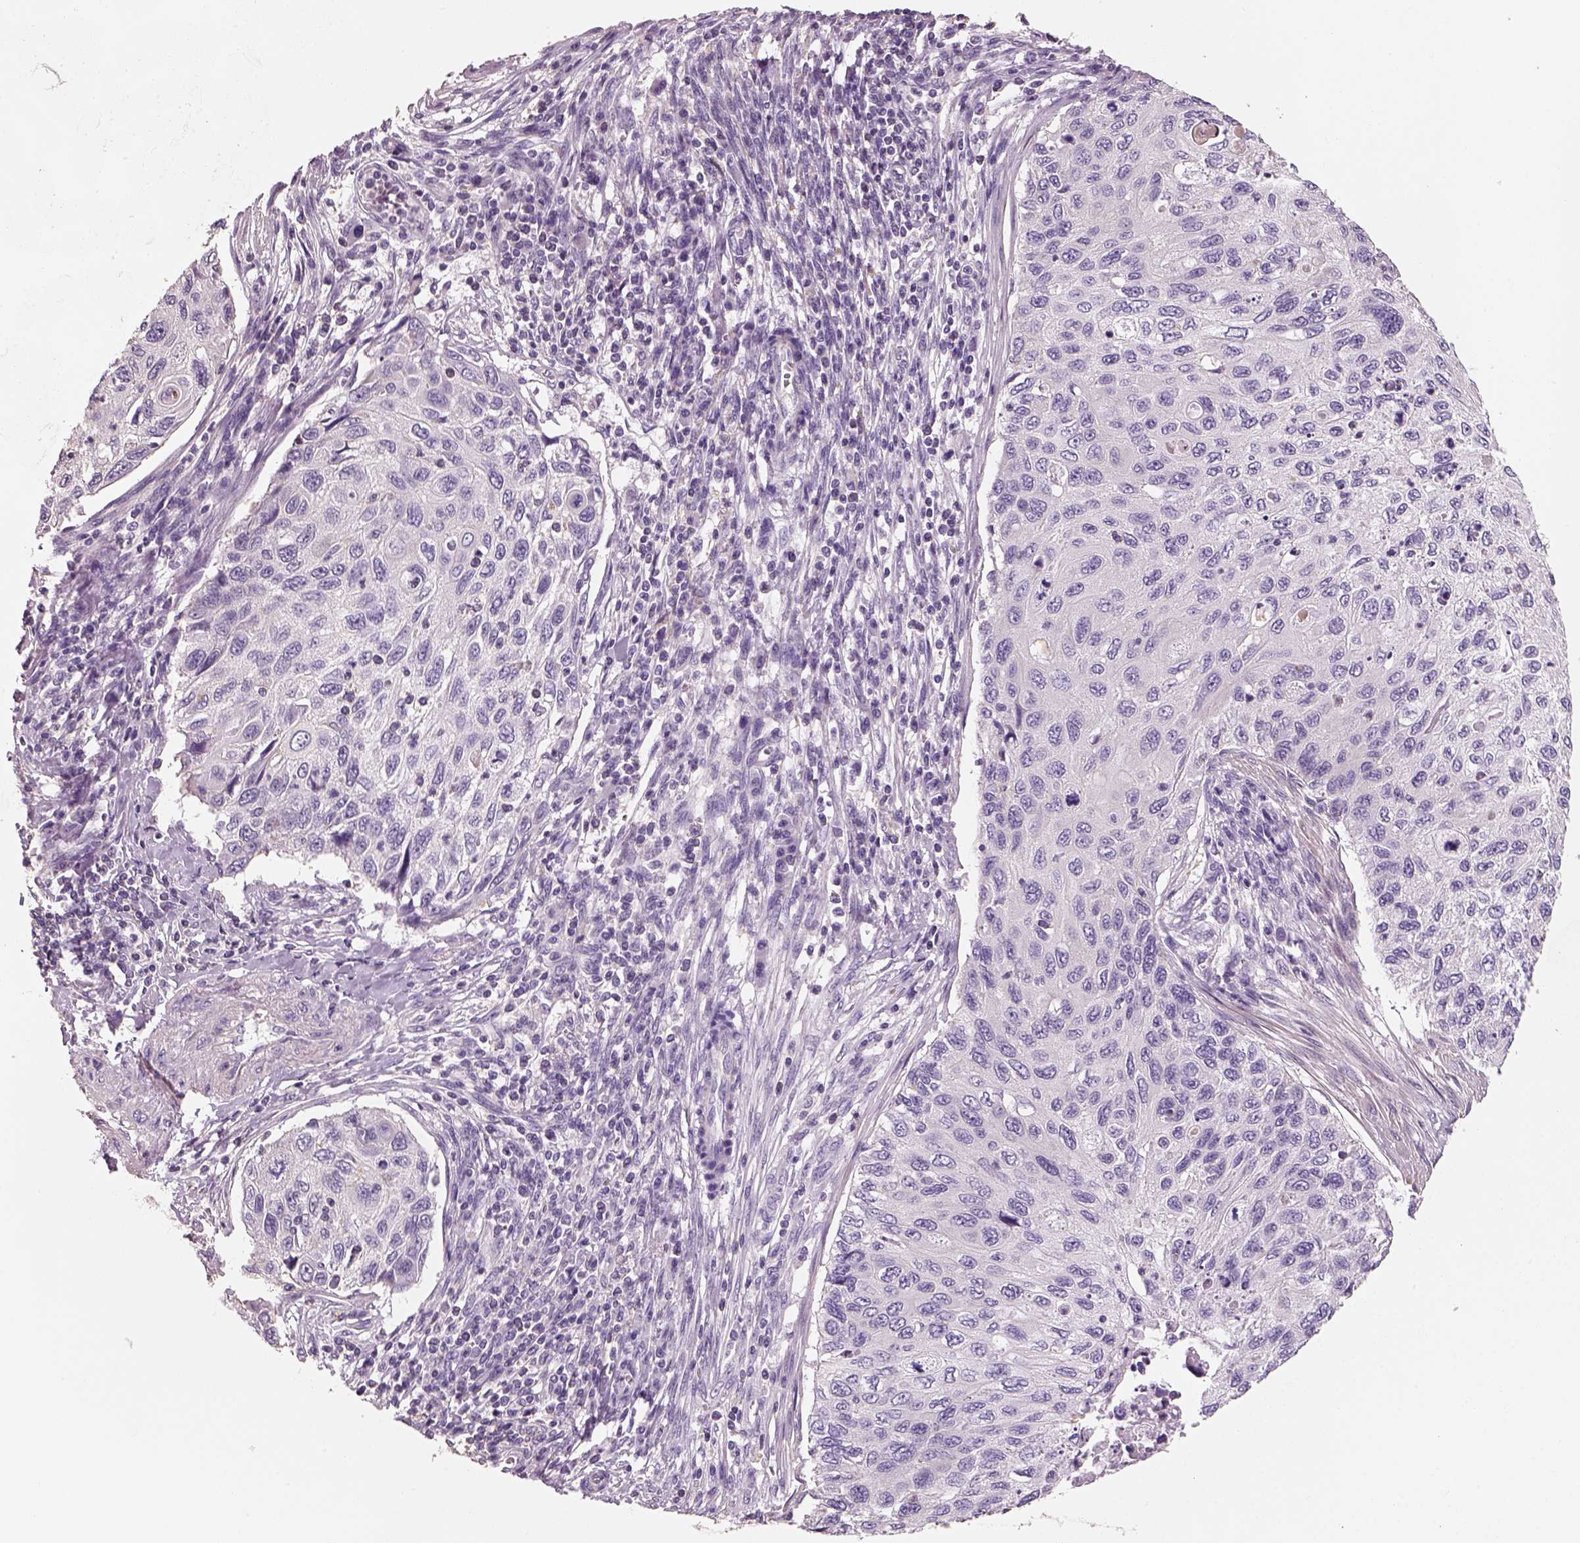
{"staining": {"intensity": "negative", "quantity": "none", "location": "none"}, "tissue": "cervical cancer", "cell_type": "Tumor cells", "image_type": "cancer", "snomed": [{"axis": "morphology", "description": "Squamous cell carcinoma, NOS"}, {"axis": "topography", "description": "Cervix"}], "caption": "Protein analysis of cervical cancer reveals no significant positivity in tumor cells.", "gene": "OTUD6A", "patient": {"sex": "female", "age": 70}}